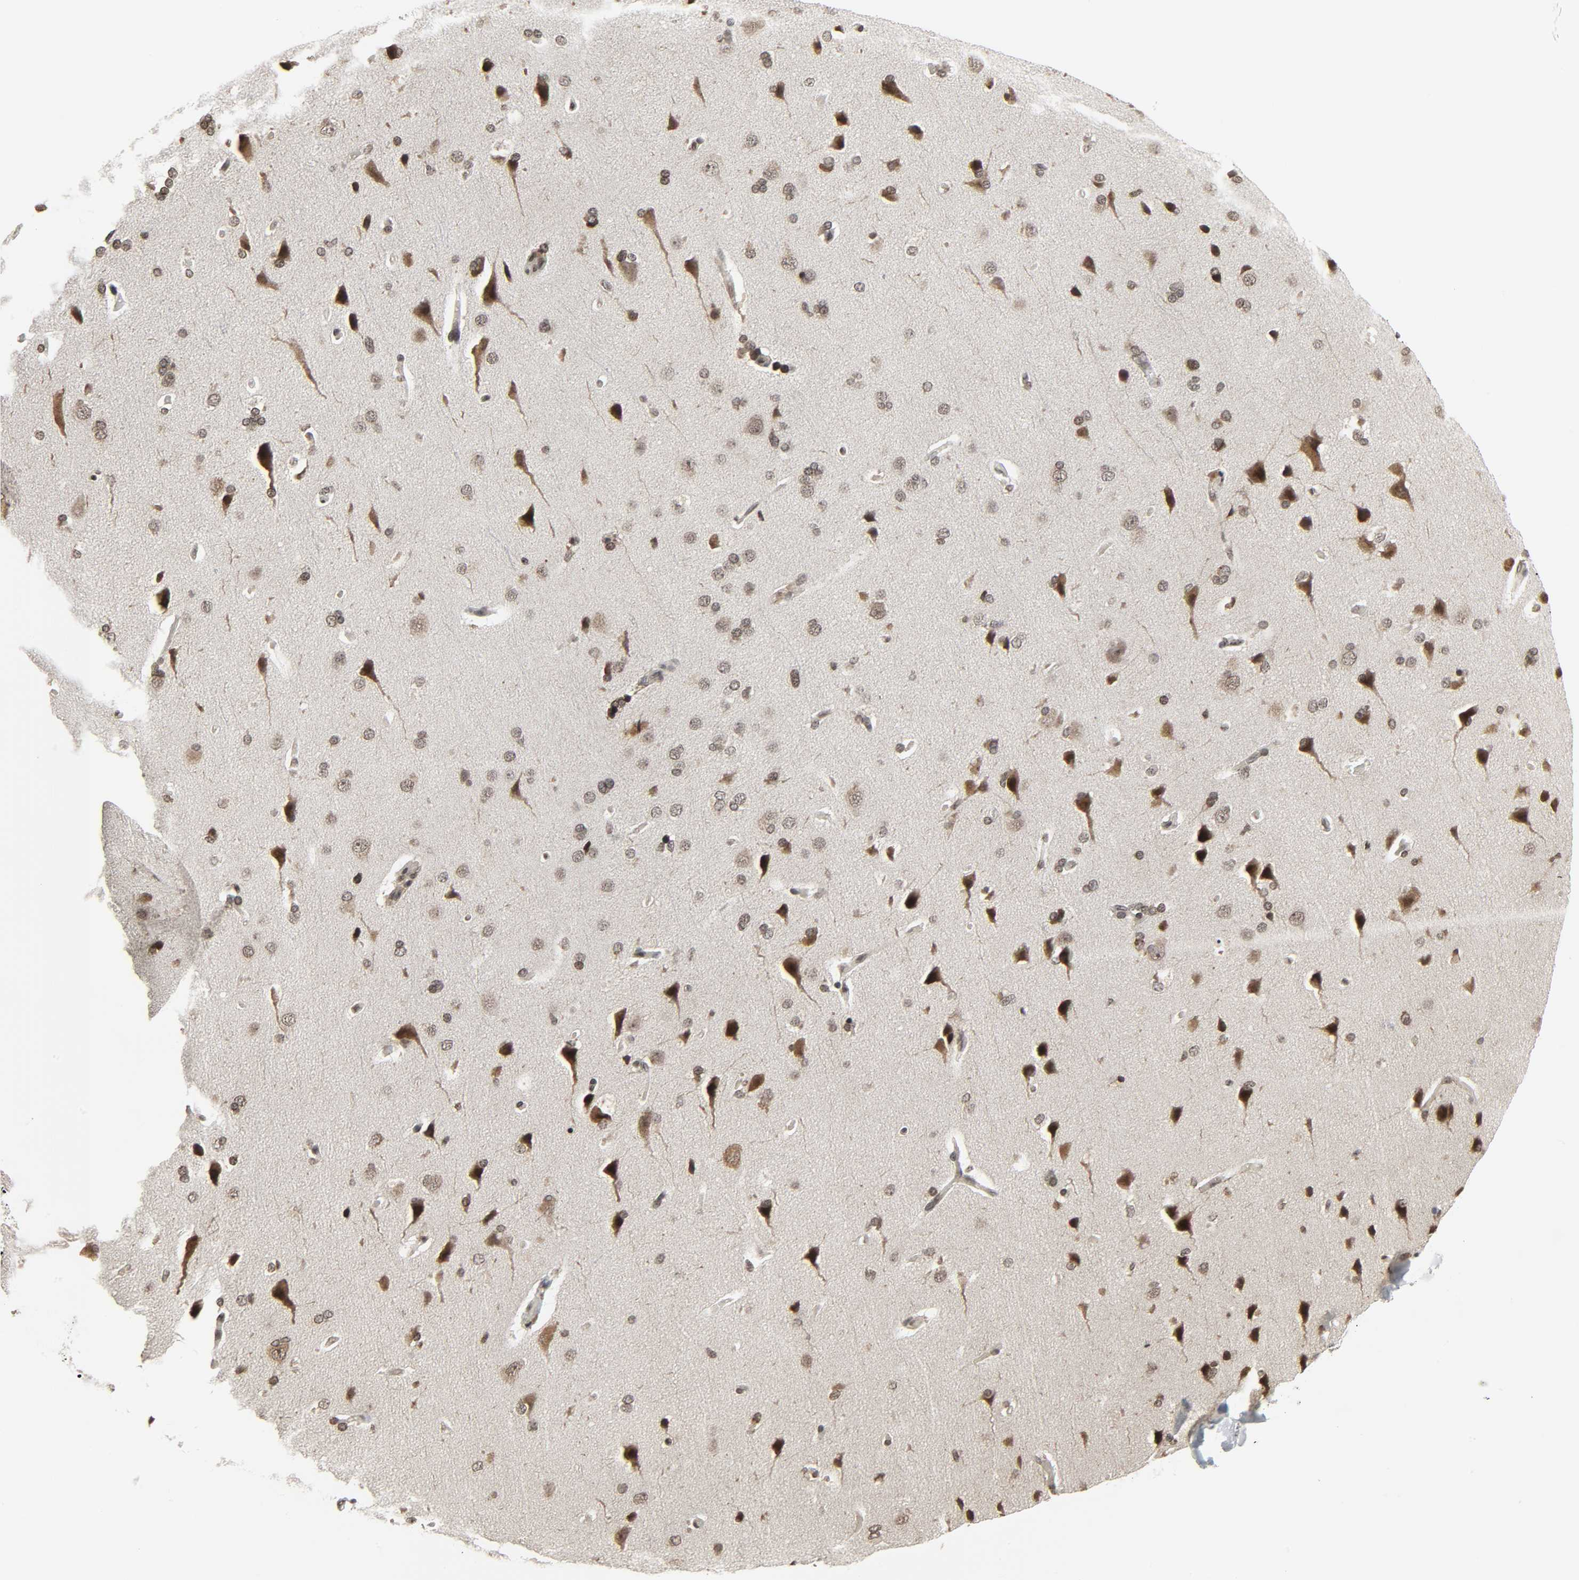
{"staining": {"intensity": "weak", "quantity": "25%-75%", "location": "nuclear"}, "tissue": "cerebral cortex", "cell_type": "Endothelial cells", "image_type": "normal", "snomed": [{"axis": "morphology", "description": "Normal tissue, NOS"}, {"axis": "topography", "description": "Cerebral cortex"}], "caption": "This image shows IHC staining of benign cerebral cortex, with low weak nuclear positivity in approximately 25%-75% of endothelial cells.", "gene": "XRCC1", "patient": {"sex": "male", "age": 62}}